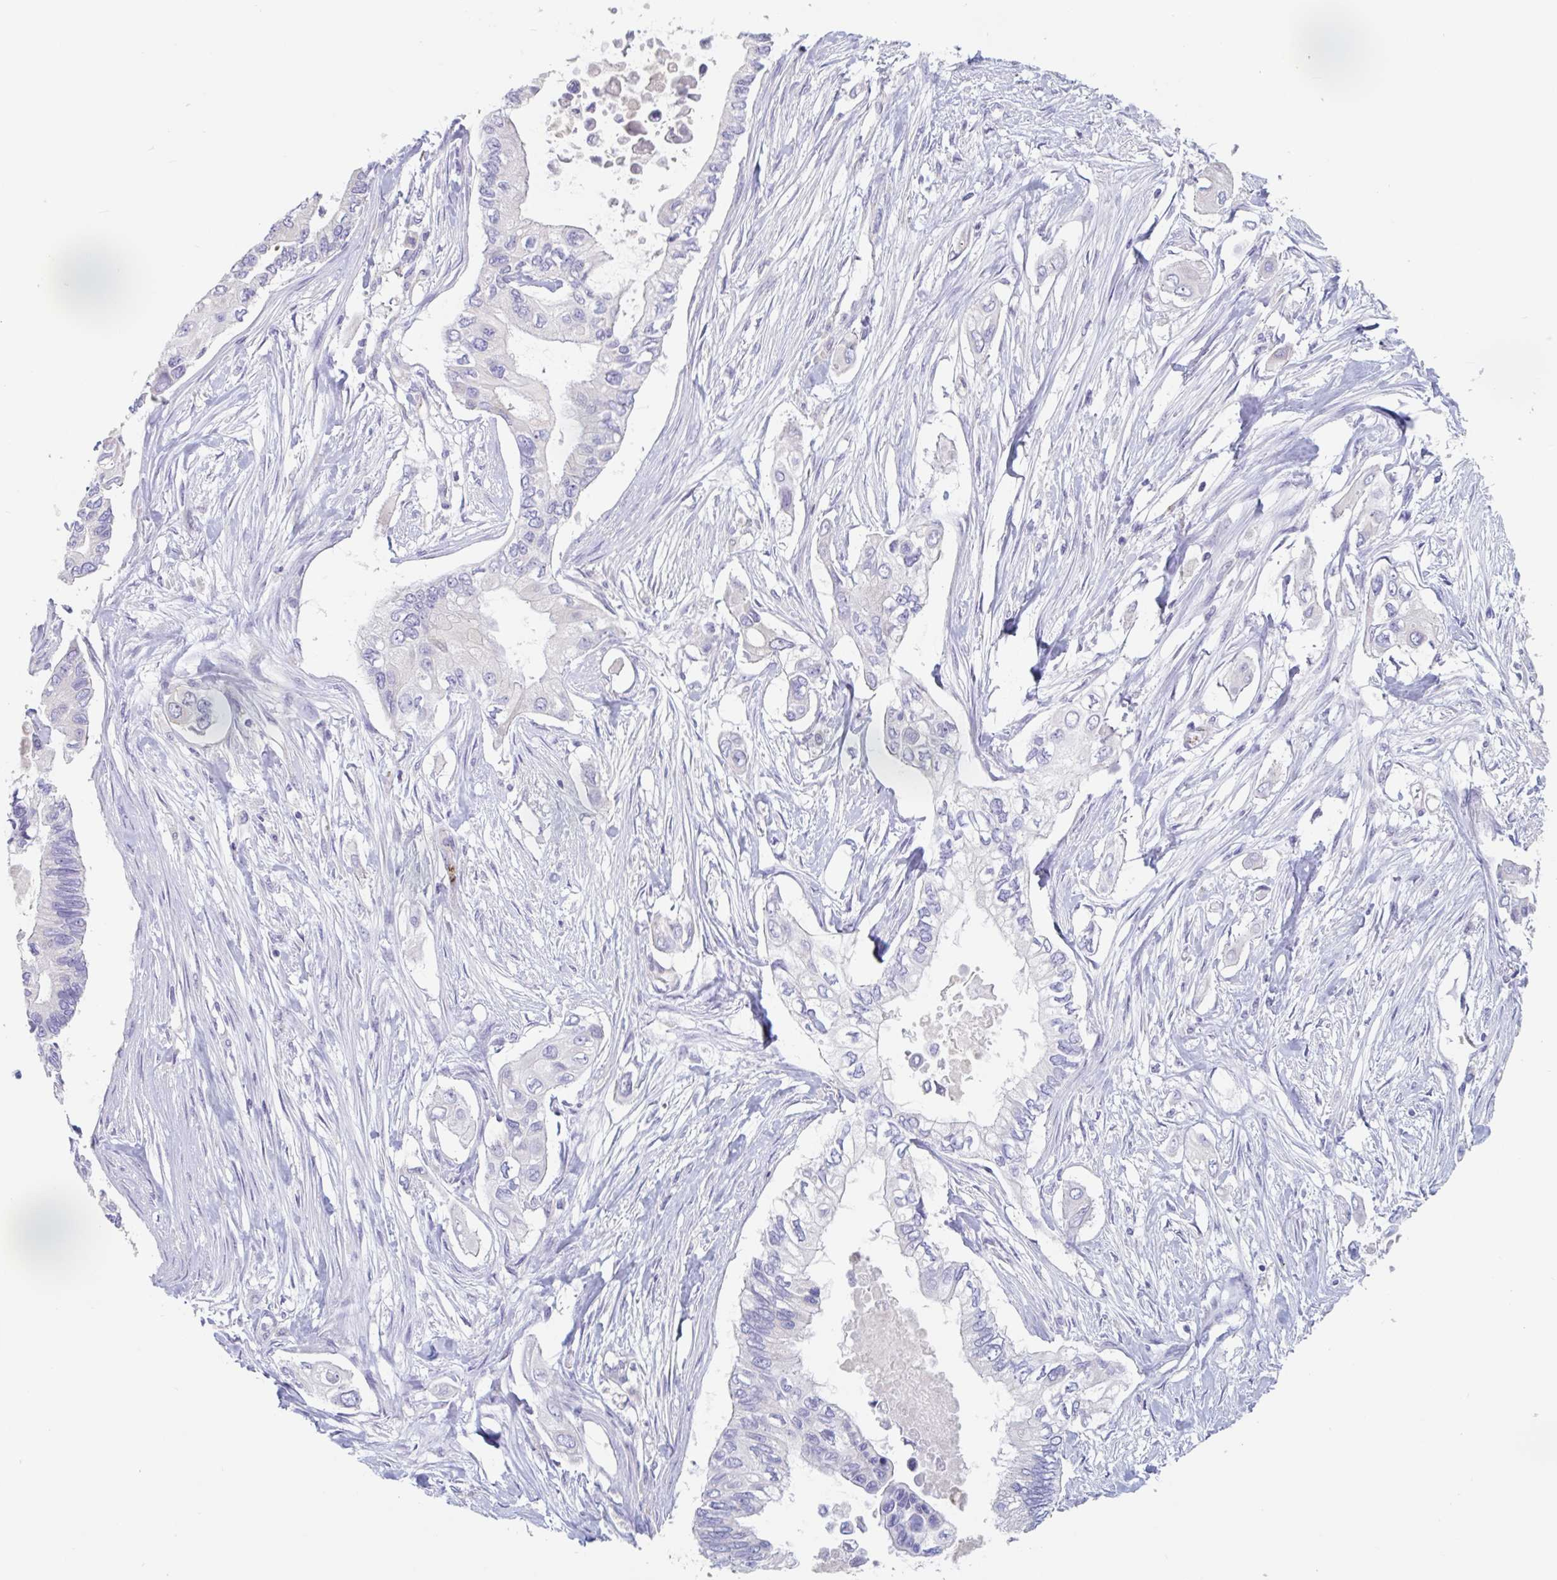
{"staining": {"intensity": "negative", "quantity": "none", "location": "none"}, "tissue": "pancreatic cancer", "cell_type": "Tumor cells", "image_type": "cancer", "snomed": [{"axis": "morphology", "description": "Adenocarcinoma, NOS"}, {"axis": "topography", "description": "Pancreas"}], "caption": "Micrograph shows no protein positivity in tumor cells of pancreatic cancer tissue.", "gene": "ABHD16A", "patient": {"sex": "female", "age": 63}}